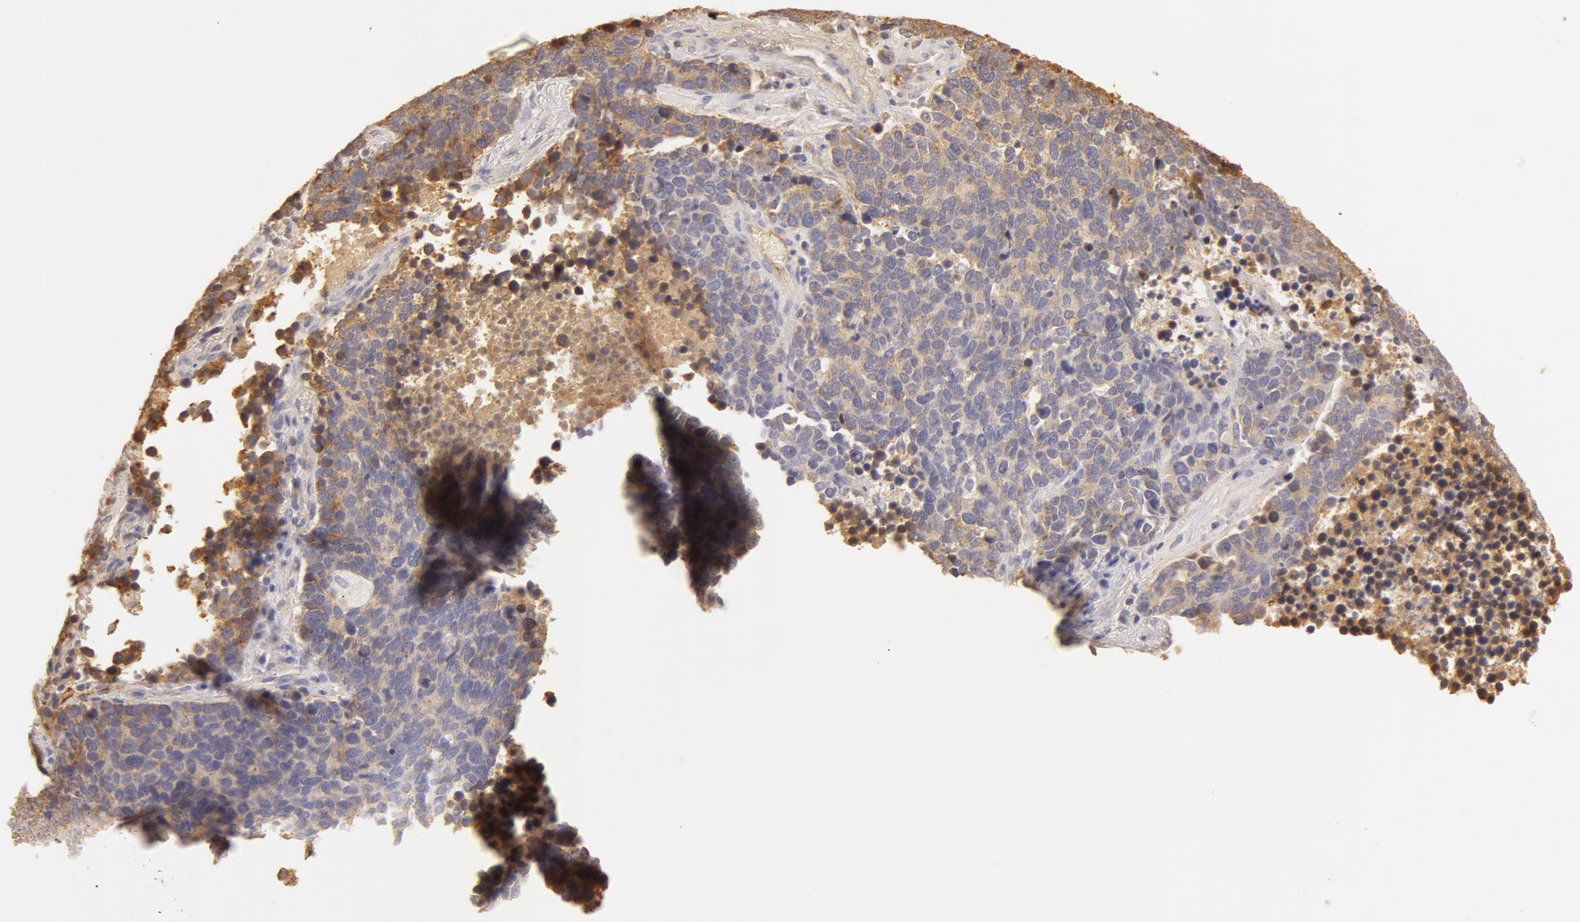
{"staining": {"intensity": "weak", "quantity": ">75%", "location": "cytoplasmic/membranous"}, "tissue": "lung cancer", "cell_type": "Tumor cells", "image_type": "cancer", "snomed": [{"axis": "morphology", "description": "Neoplasm, malignant, NOS"}, {"axis": "topography", "description": "Lung"}], "caption": "This histopathology image displays immunohistochemistry staining of neoplasm (malignant) (lung), with low weak cytoplasmic/membranous positivity in about >75% of tumor cells.", "gene": "TF", "patient": {"sex": "female", "age": 75}}